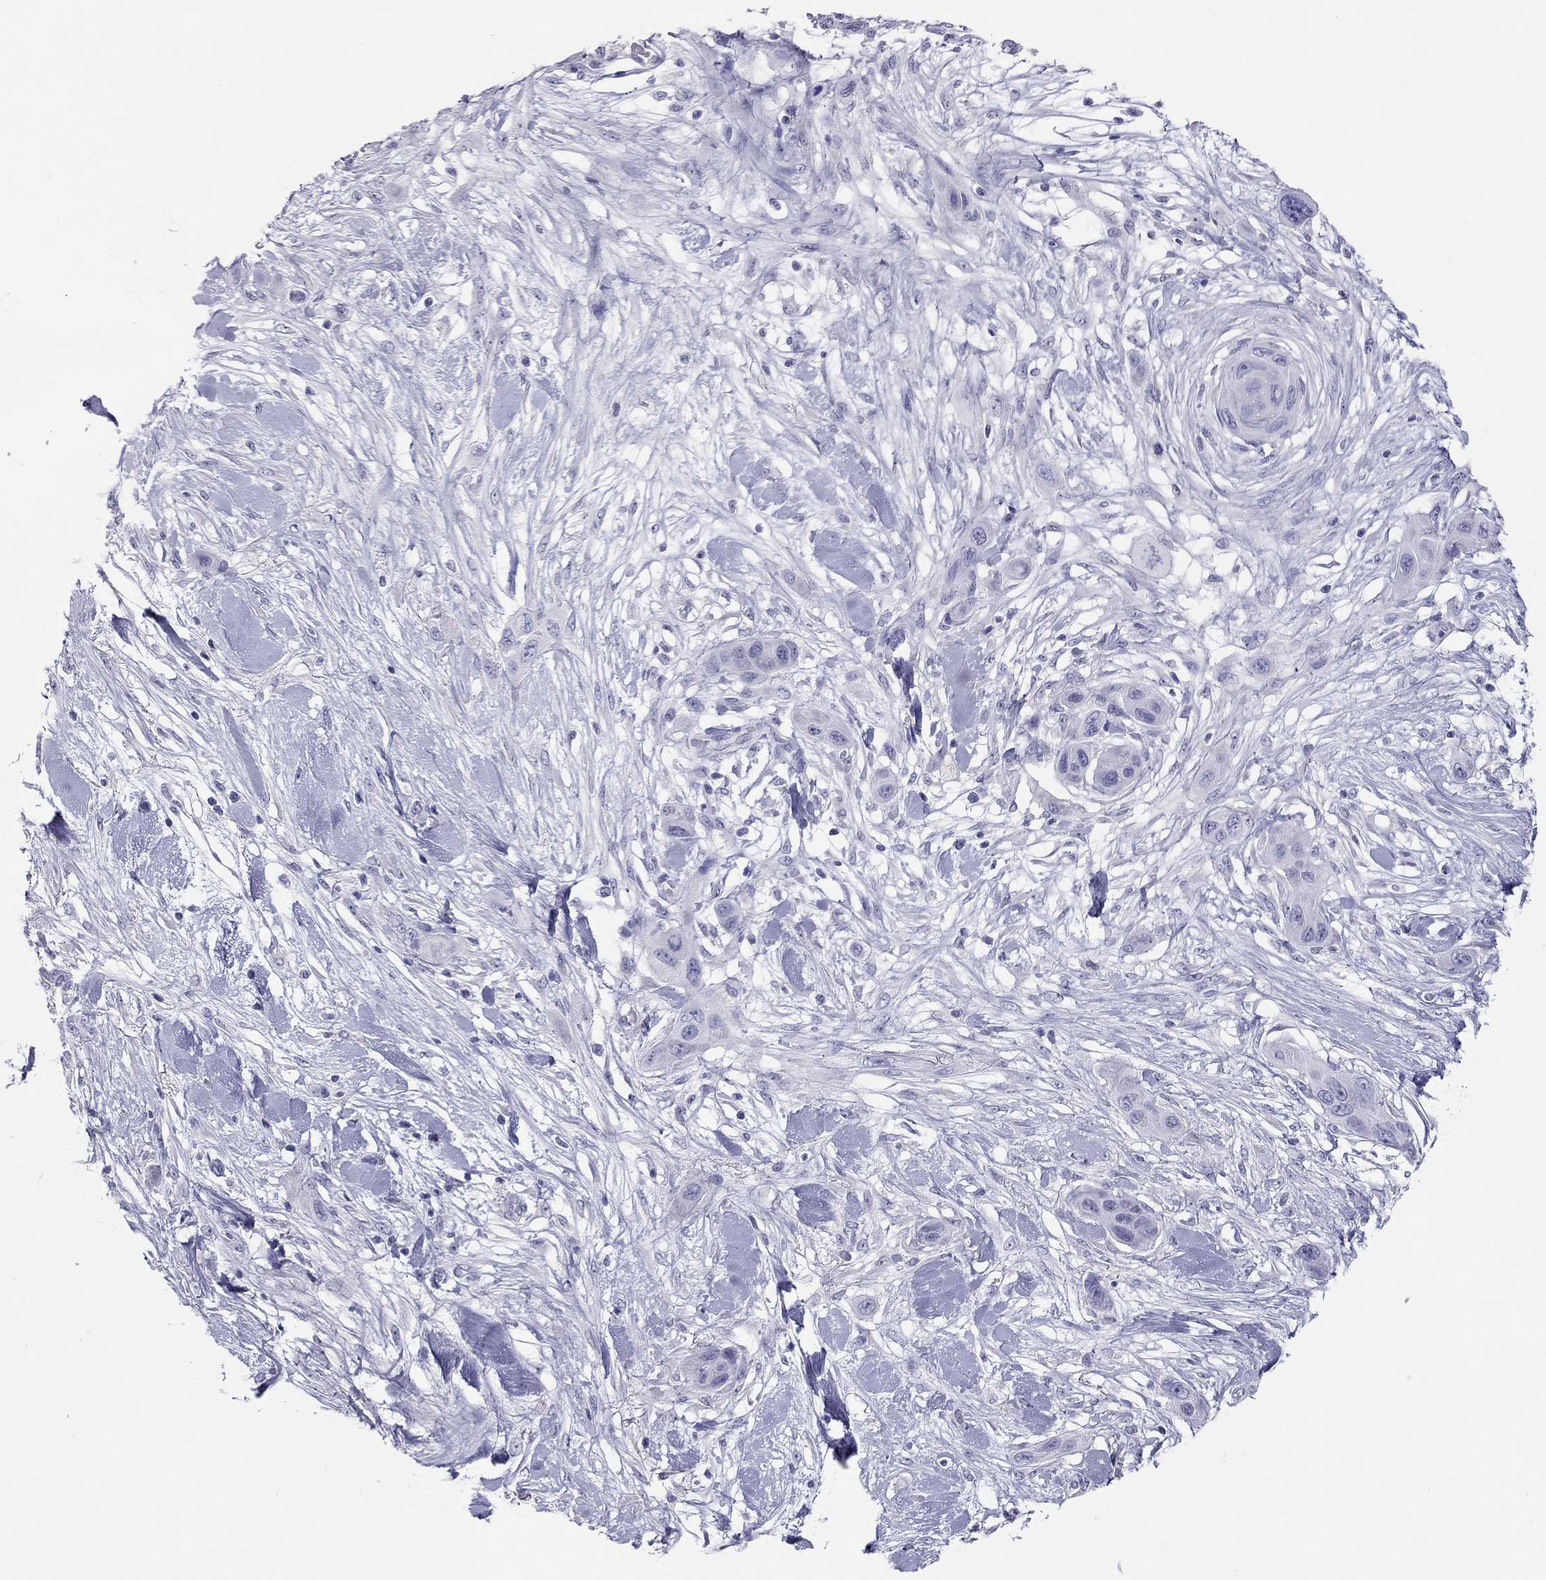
{"staining": {"intensity": "negative", "quantity": "none", "location": "none"}, "tissue": "skin cancer", "cell_type": "Tumor cells", "image_type": "cancer", "snomed": [{"axis": "morphology", "description": "Squamous cell carcinoma, NOS"}, {"axis": "topography", "description": "Skin"}], "caption": "The histopathology image reveals no staining of tumor cells in skin cancer (squamous cell carcinoma).", "gene": "IL17REL", "patient": {"sex": "male", "age": 79}}